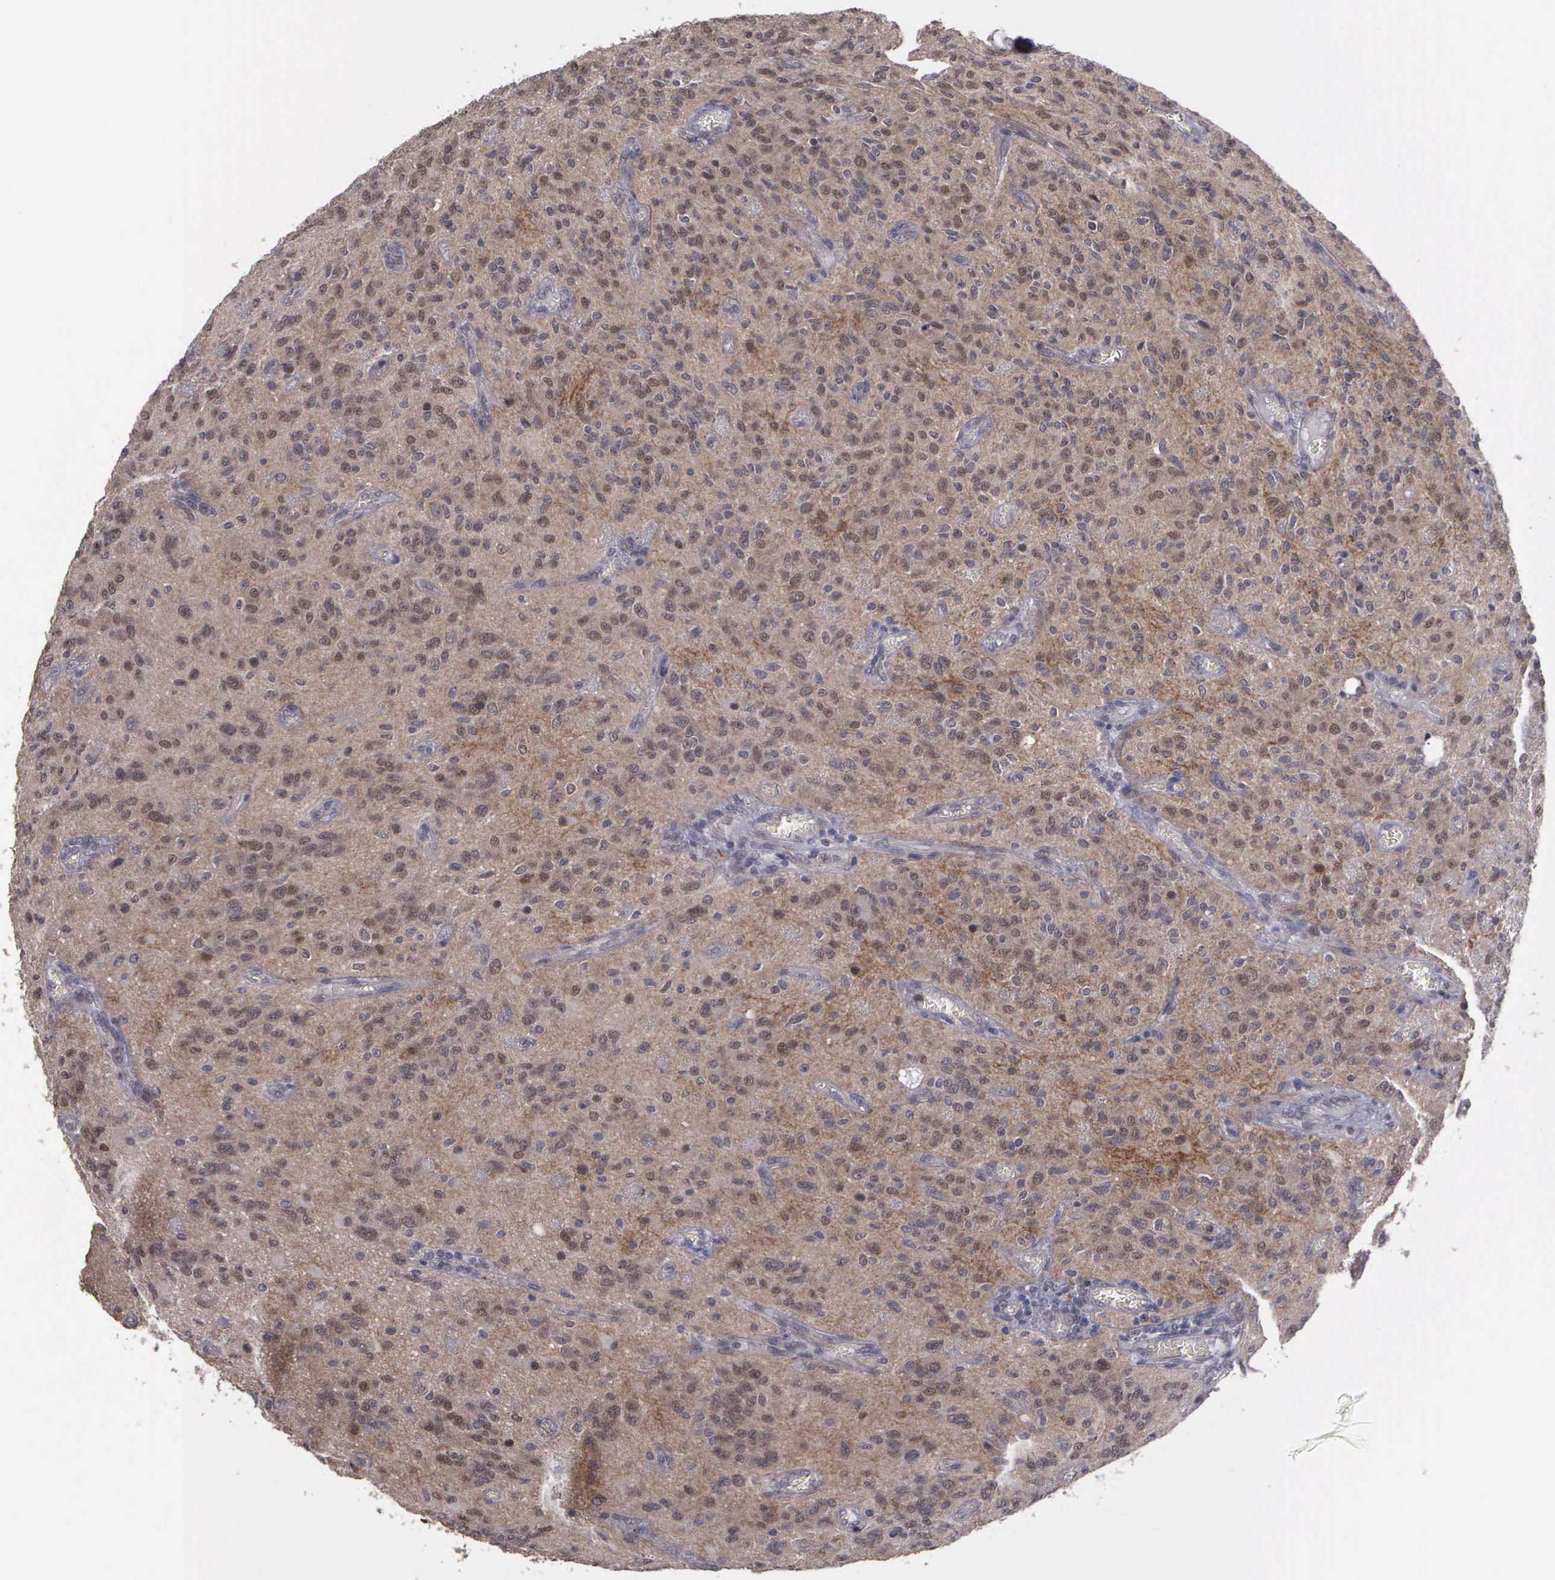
{"staining": {"intensity": "moderate", "quantity": "25%-75%", "location": "cytoplasmic/membranous,nuclear"}, "tissue": "glioma", "cell_type": "Tumor cells", "image_type": "cancer", "snomed": [{"axis": "morphology", "description": "Glioma, malignant, Low grade"}, {"axis": "topography", "description": "Brain"}], "caption": "Brown immunohistochemical staining in glioma shows moderate cytoplasmic/membranous and nuclear expression in approximately 25%-75% of tumor cells. (DAB (3,3'-diaminobenzidine) IHC, brown staining for protein, blue staining for nuclei).", "gene": "MAP3K9", "patient": {"sex": "female", "age": 15}}